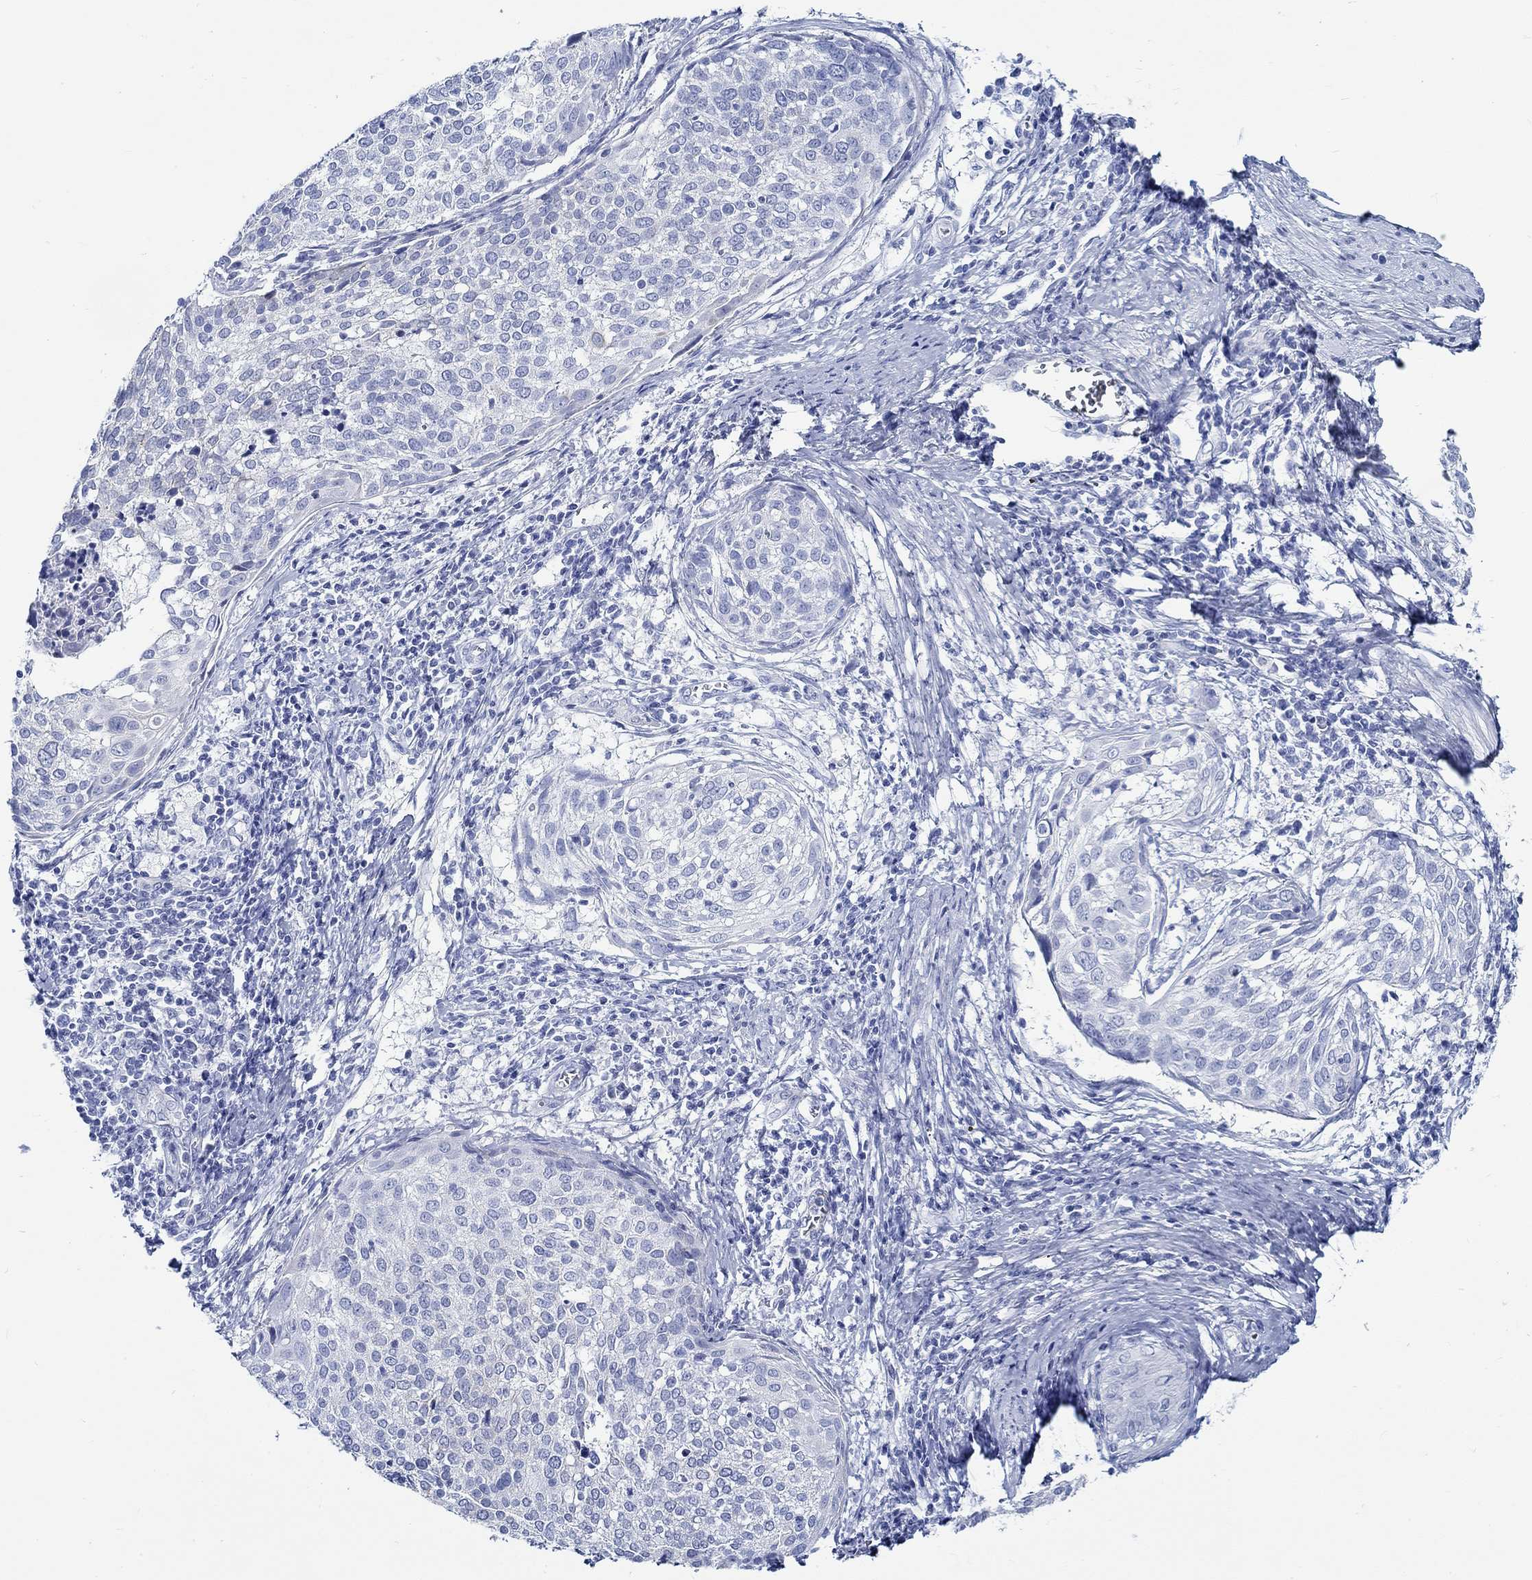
{"staining": {"intensity": "negative", "quantity": "none", "location": "none"}, "tissue": "cervical cancer", "cell_type": "Tumor cells", "image_type": "cancer", "snomed": [{"axis": "morphology", "description": "Squamous cell carcinoma, NOS"}, {"axis": "topography", "description": "Cervix"}], "caption": "IHC of cervical cancer (squamous cell carcinoma) demonstrates no positivity in tumor cells.", "gene": "RD3L", "patient": {"sex": "female", "age": 39}}